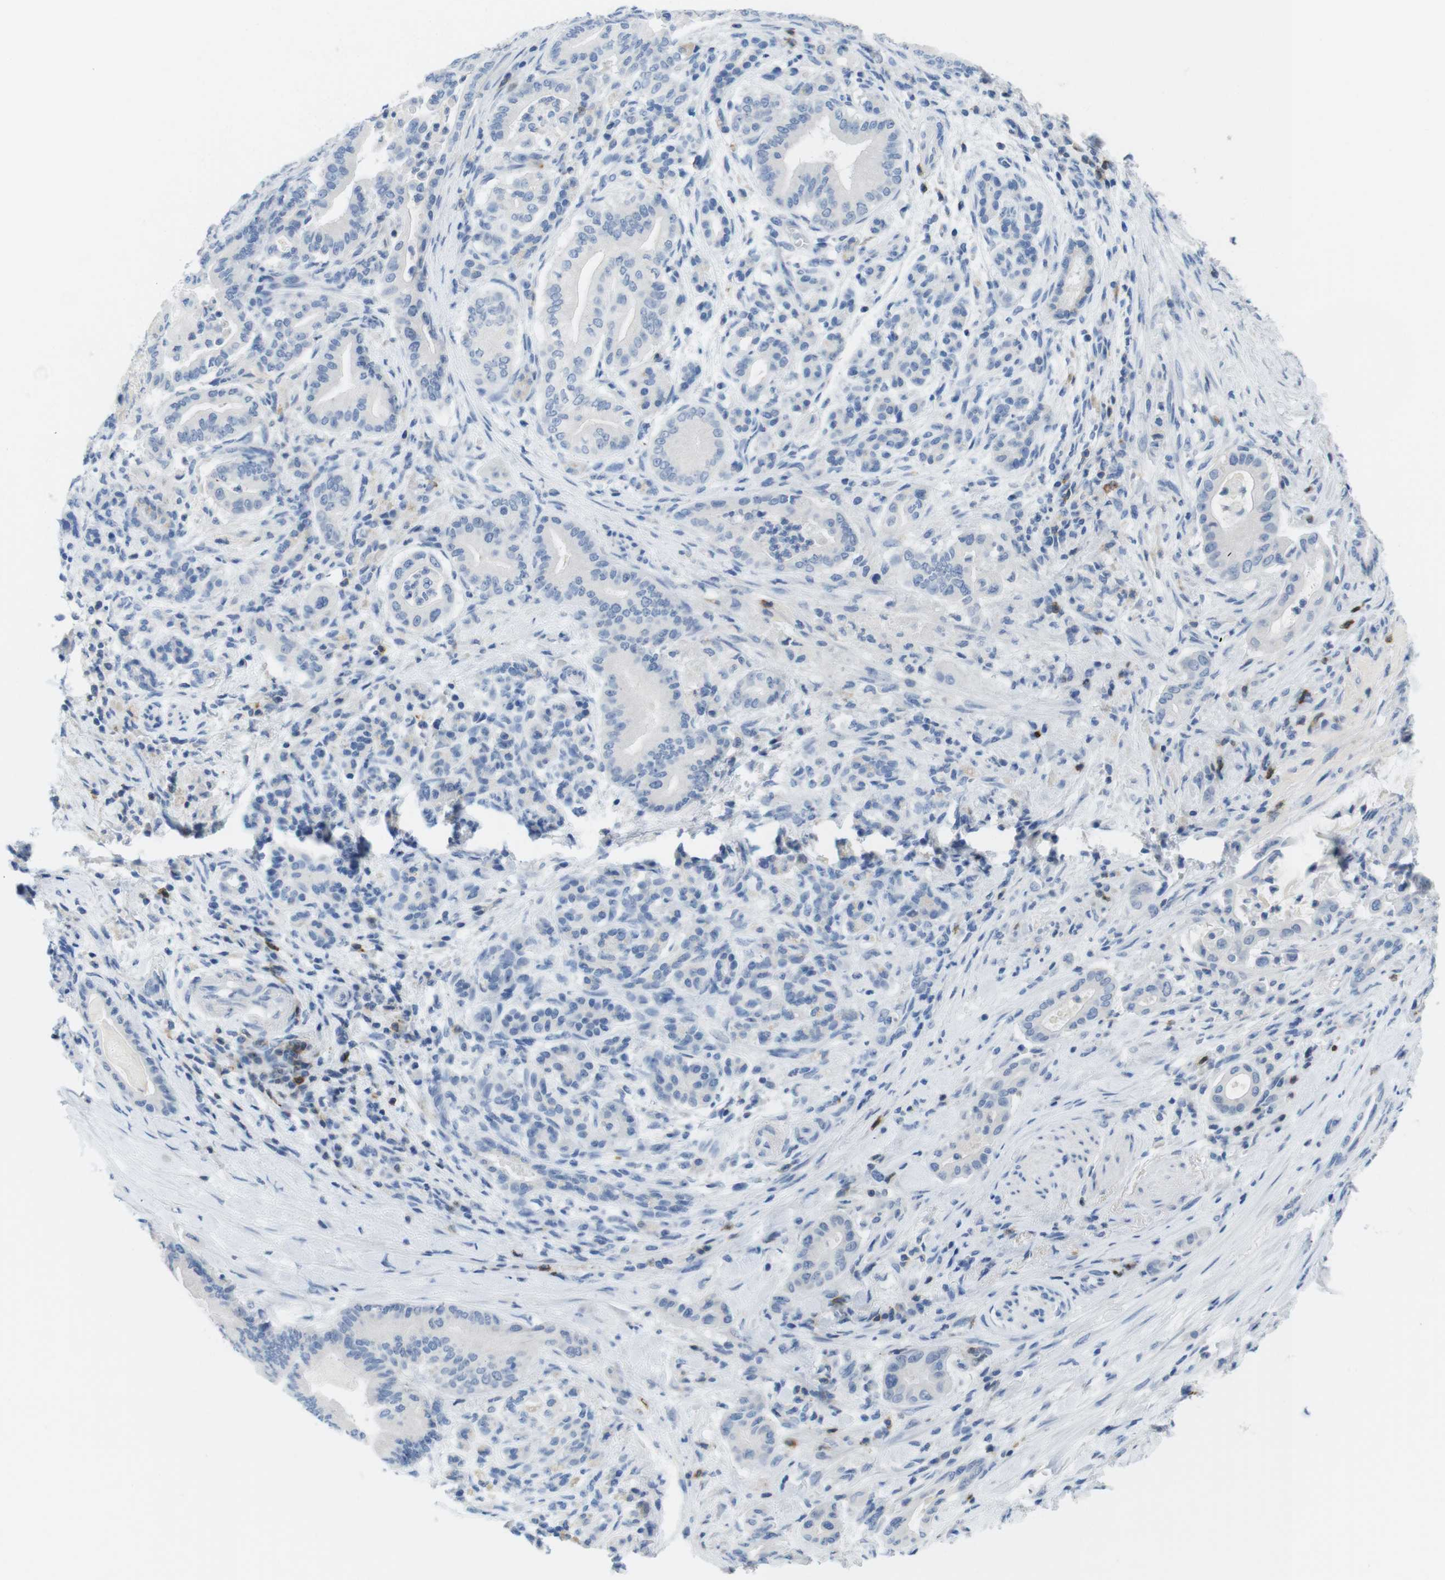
{"staining": {"intensity": "negative", "quantity": "none", "location": "none"}, "tissue": "pancreatic cancer", "cell_type": "Tumor cells", "image_type": "cancer", "snomed": [{"axis": "morphology", "description": "Normal tissue, NOS"}, {"axis": "morphology", "description": "Adenocarcinoma, NOS"}, {"axis": "topography", "description": "Pancreas"}], "caption": "Immunohistochemistry image of neoplastic tissue: adenocarcinoma (pancreatic) stained with DAB displays no significant protein expression in tumor cells.", "gene": "CD5", "patient": {"sex": "male", "age": 63}}